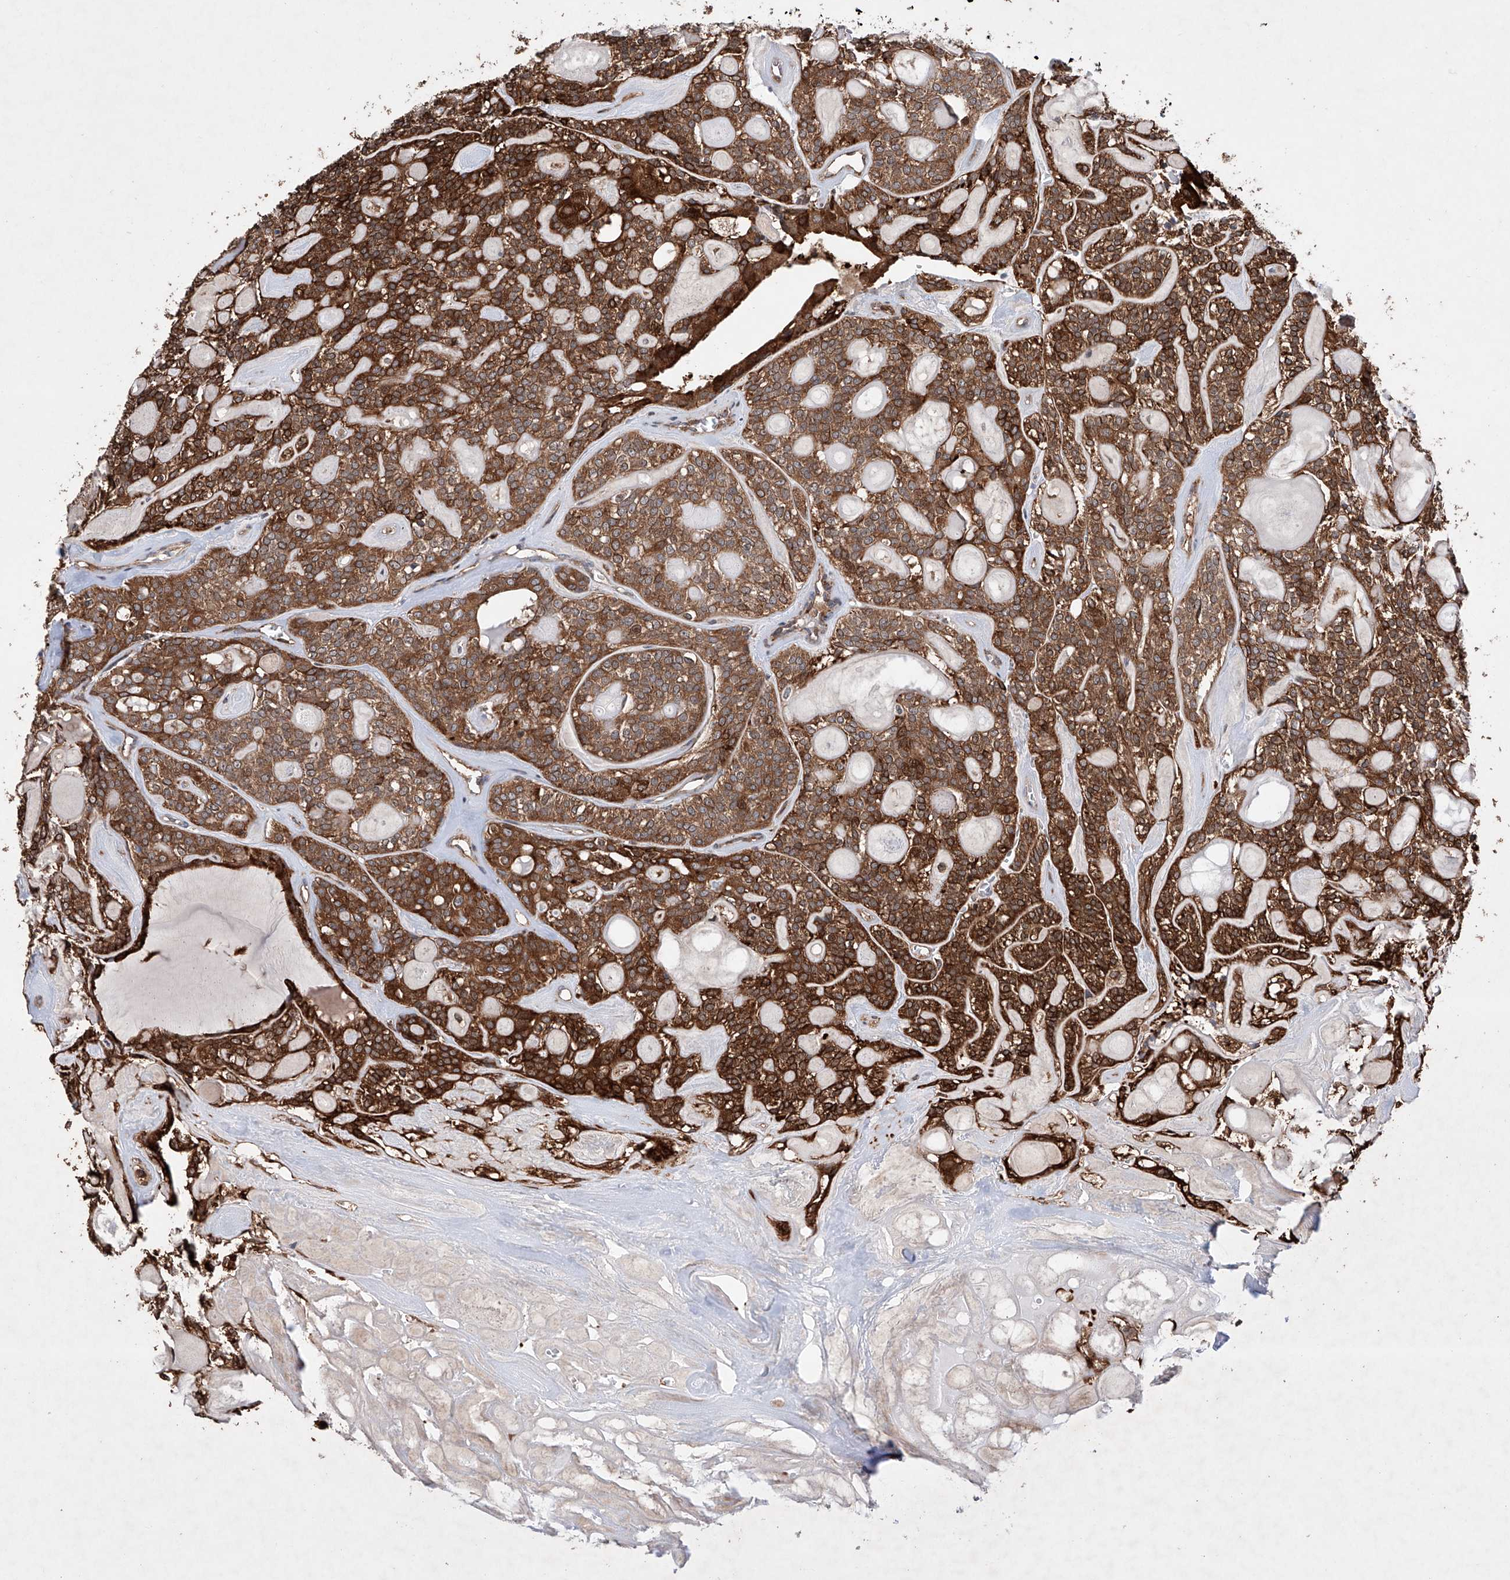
{"staining": {"intensity": "strong", "quantity": ">75%", "location": "cytoplasmic/membranous"}, "tissue": "head and neck cancer", "cell_type": "Tumor cells", "image_type": "cancer", "snomed": [{"axis": "morphology", "description": "Adenocarcinoma, NOS"}, {"axis": "topography", "description": "Head-Neck"}], "caption": "Protein staining of adenocarcinoma (head and neck) tissue displays strong cytoplasmic/membranous staining in approximately >75% of tumor cells.", "gene": "TIMM23", "patient": {"sex": "male", "age": 66}}